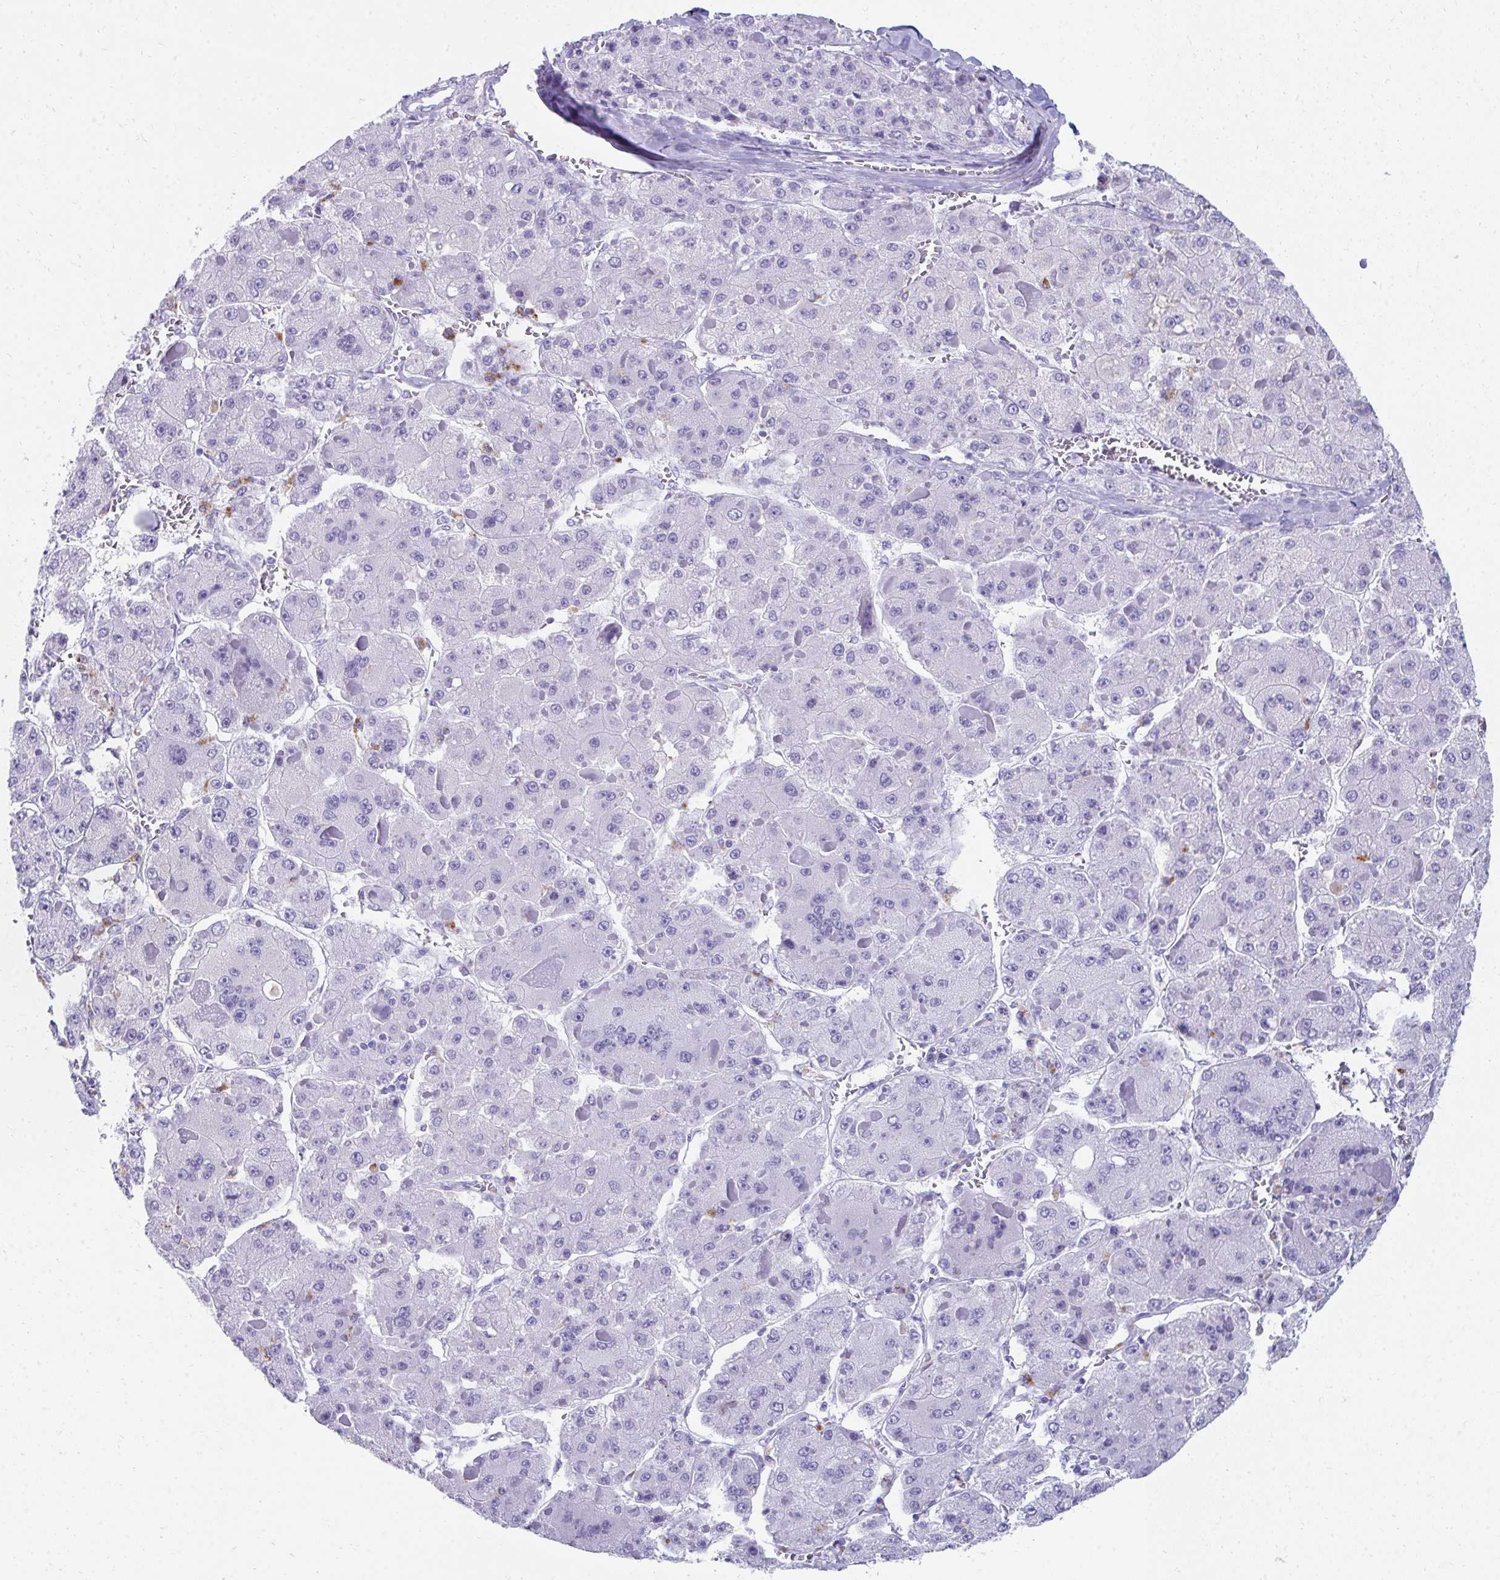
{"staining": {"intensity": "negative", "quantity": "none", "location": "none"}, "tissue": "liver cancer", "cell_type": "Tumor cells", "image_type": "cancer", "snomed": [{"axis": "morphology", "description": "Carcinoma, Hepatocellular, NOS"}, {"axis": "topography", "description": "Liver"}], "caption": "Photomicrograph shows no significant protein positivity in tumor cells of liver cancer.", "gene": "SEC14L3", "patient": {"sex": "female", "age": 73}}